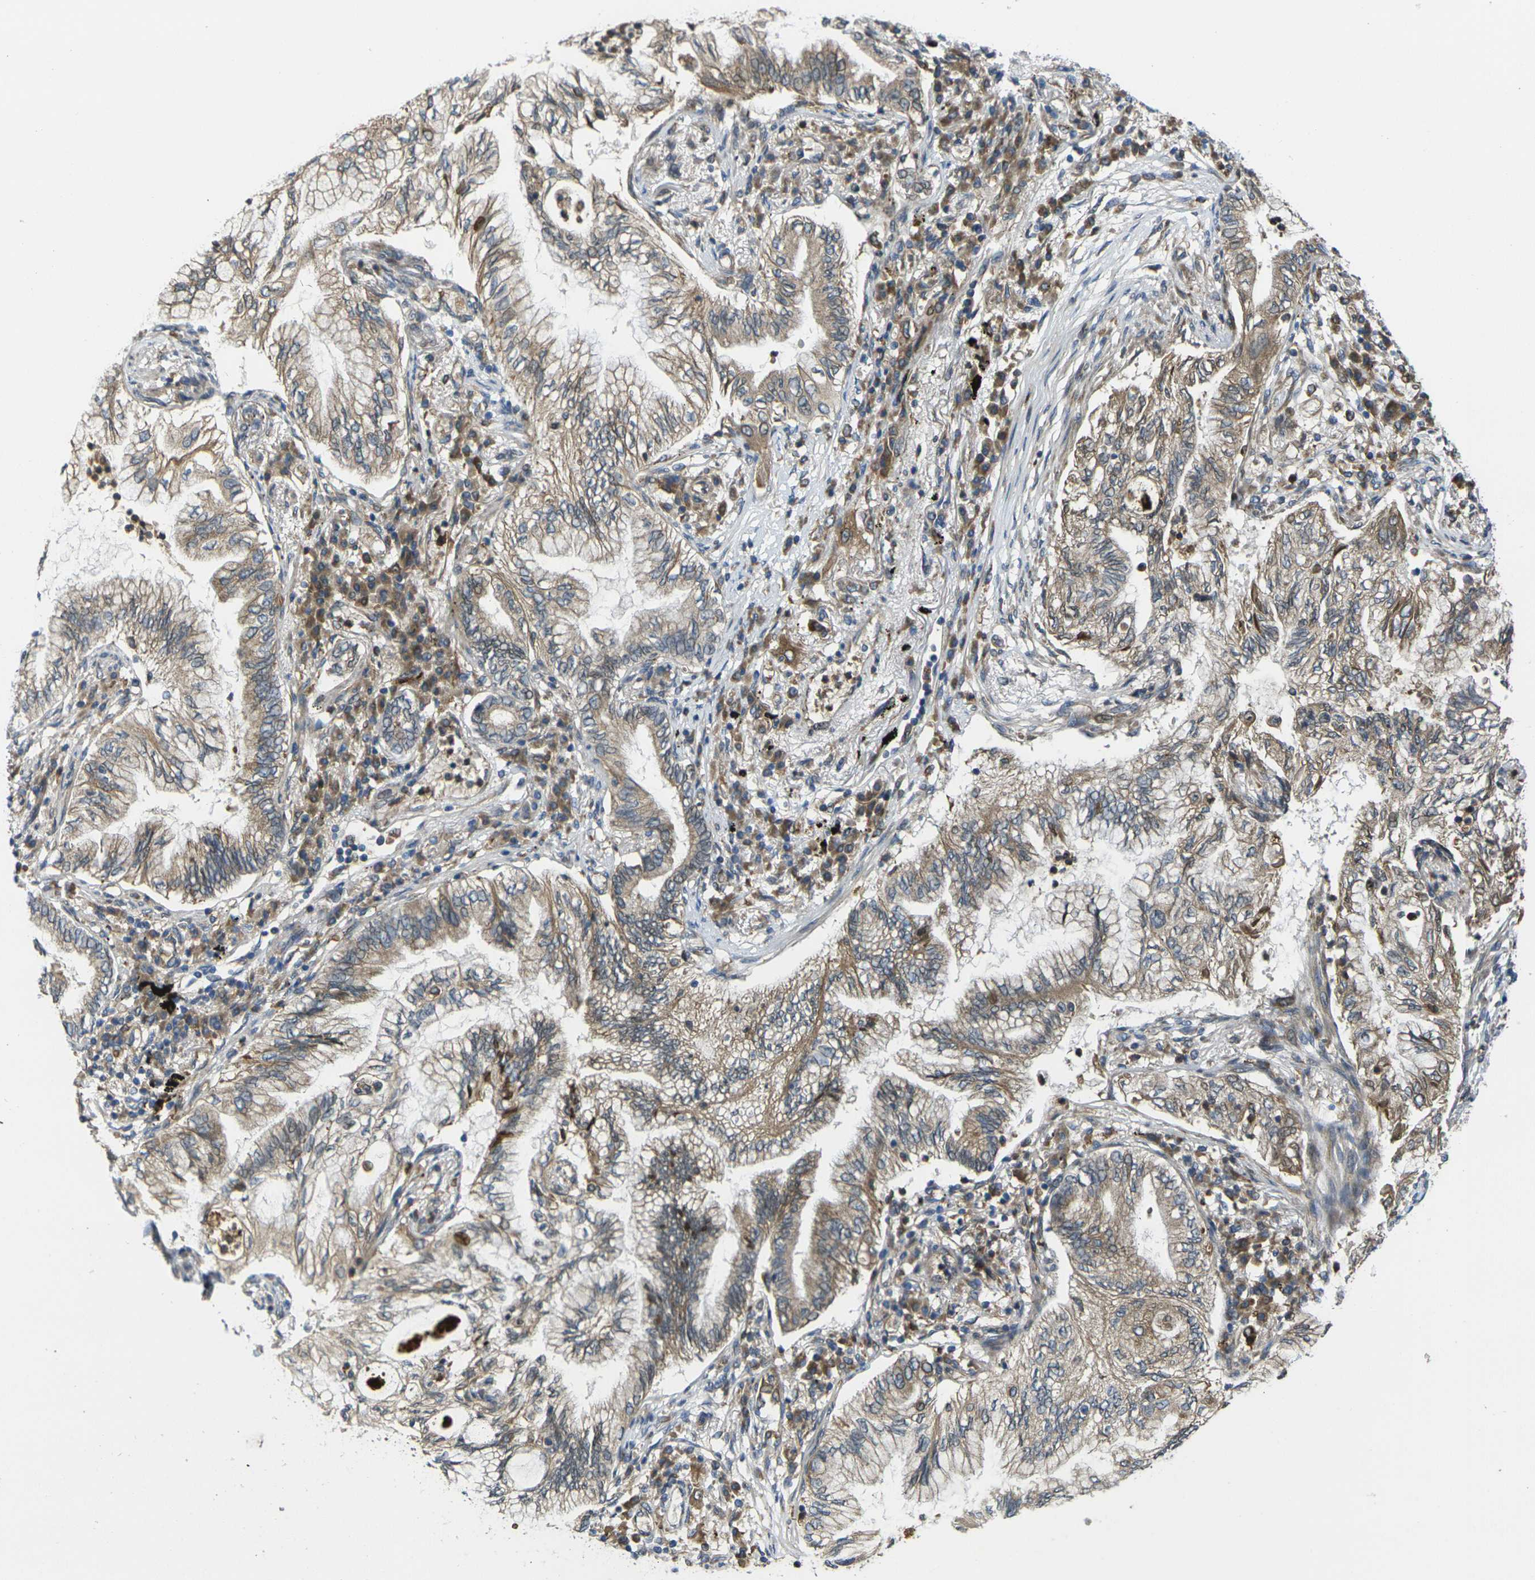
{"staining": {"intensity": "moderate", "quantity": "25%-75%", "location": "cytoplasmic/membranous"}, "tissue": "lung cancer", "cell_type": "Tumor cells", "image_type": "cancer", "snomed": [{"axis": "morphology", "description": "Normal tissue, NOS"}, {"axis": "morphology", "description": "Adenocarcinoma, NOS"}, {"axis": "topography", "description": "Bronchus"}, {"axis": "topography", "description": "Lung"}], "caption": "Lung cancer stained for a protein displays moderate cytoplasmic/membranous positivity in tumor cells. The protein is shown in brown color, while the nuclei are stained blue.", "gene": "FZD1", "patient": {"sex": "female", "age": 70}}